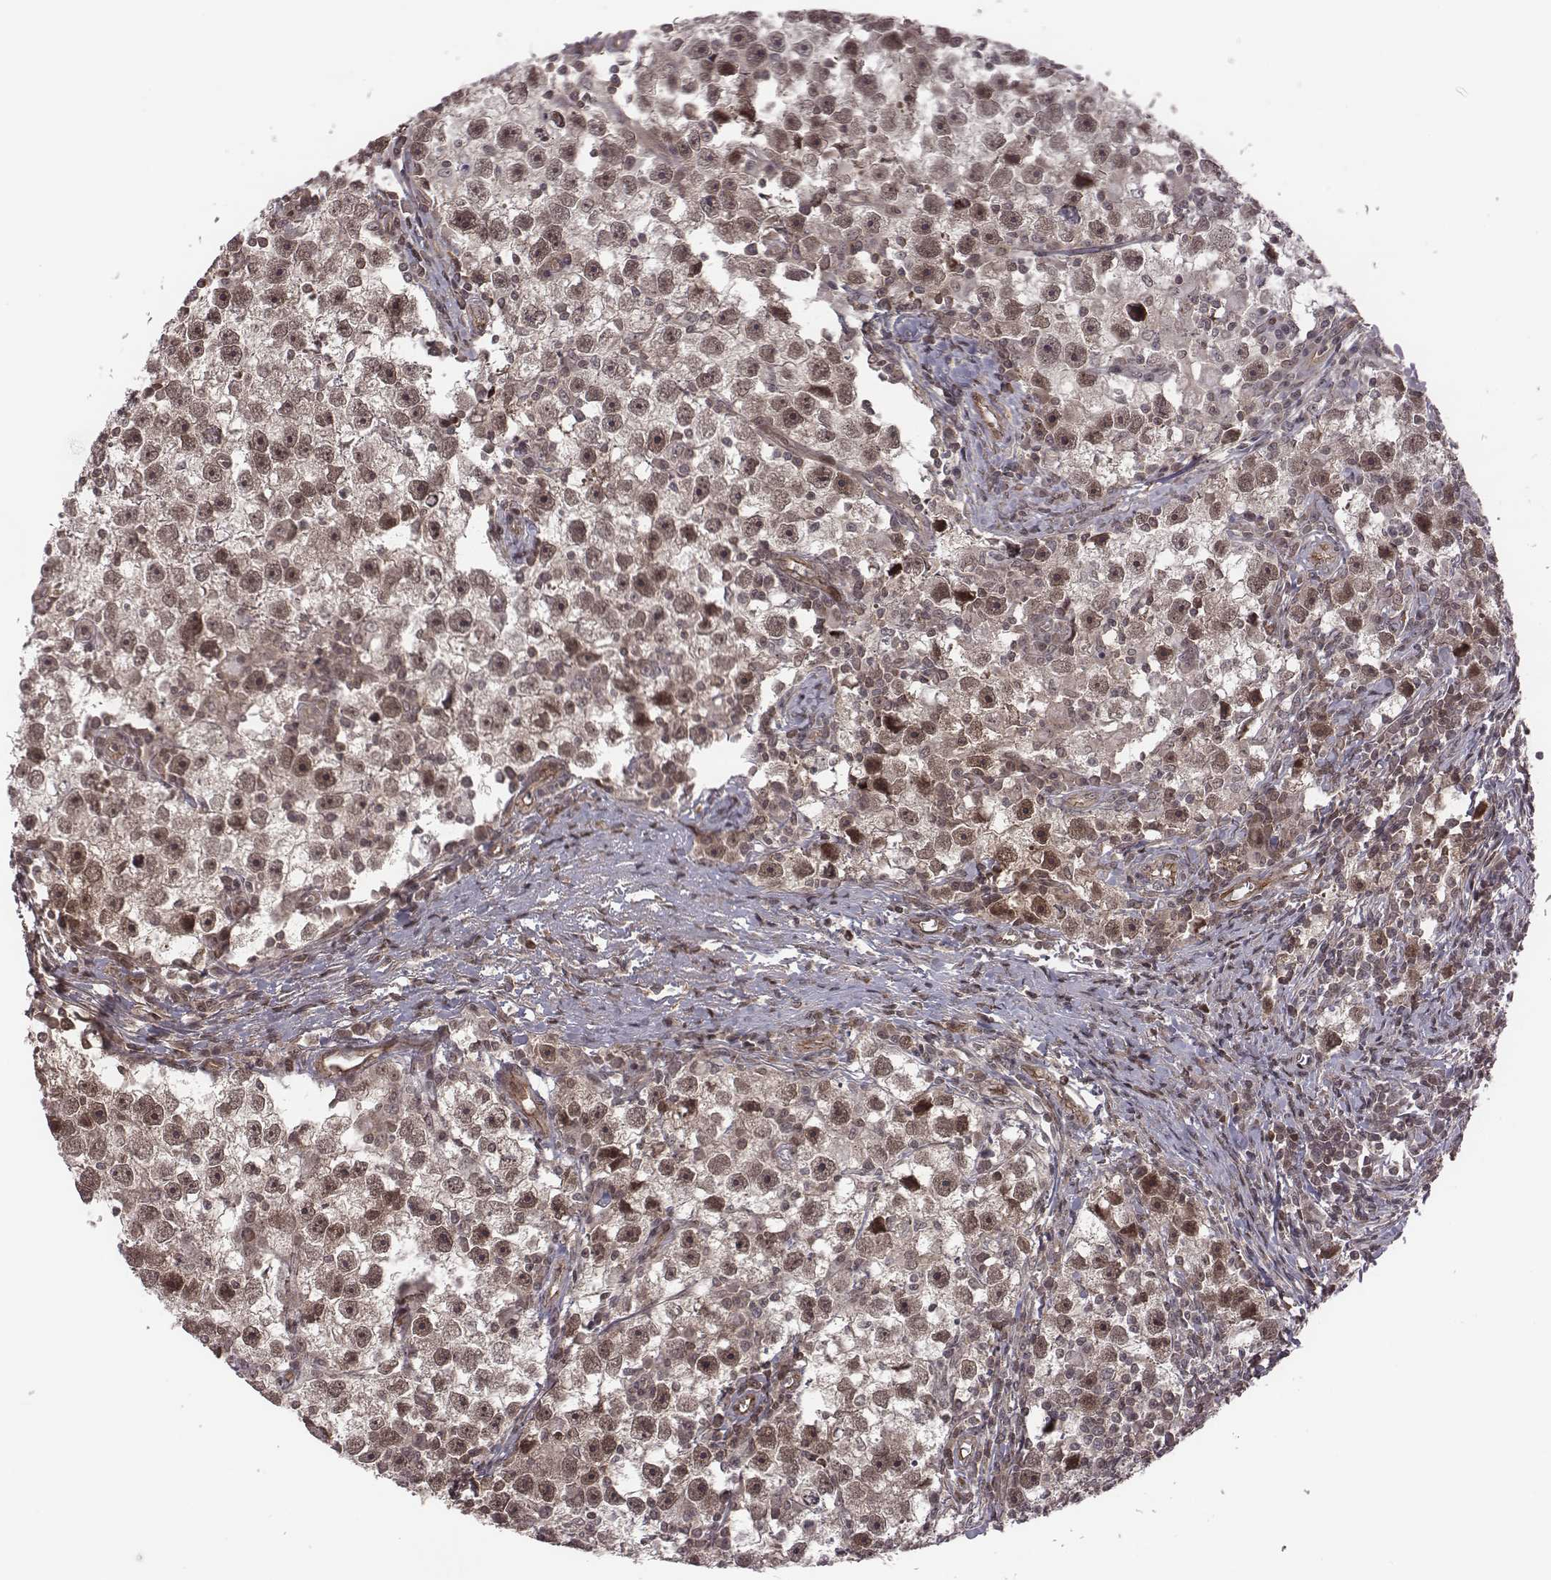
{"staining": {"intensity": "moderate", "quantity": "<25%", "location": "nuclear"}, "tissue": "testis cancer", "cell_type": "Tumor cells", "image_type": "cancer", "snomed": [{"axis": "morphology", "description": "Seminoma, NOS"}, {"axis": "topography", "description": "Testis"}], "caption": "Moderate nuclear positivity for a protein is appreciated in about <25% of tumor cells of testis seminoma using immunohistochemistry (IHC).", "gene": "RPL3", "patient": {"sex": "male", "age": 30}}